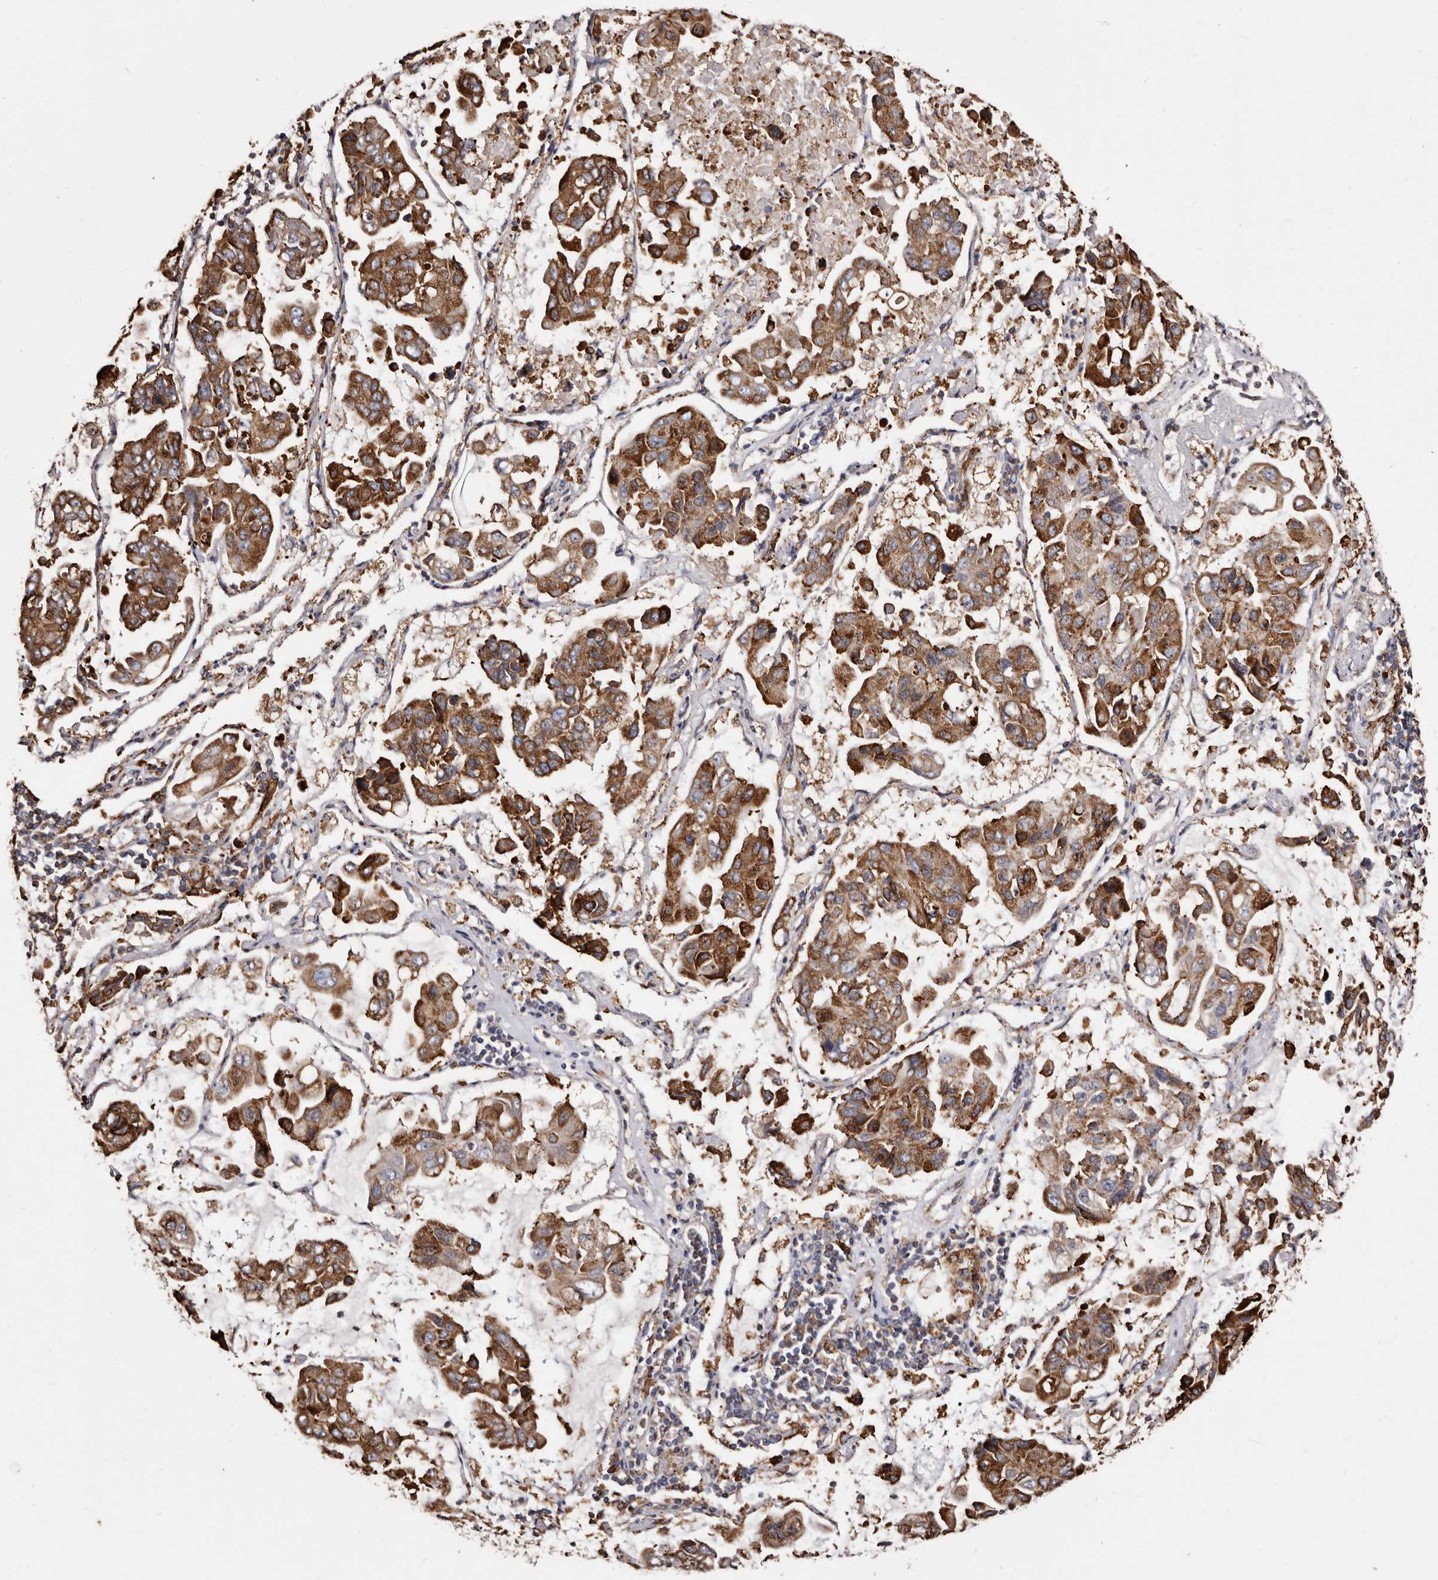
{"staining": {"intensity": "strong", "quantity": ">75%", "location": "cytoplasmic/membranous"}, "tissue": "lung cancer", "cell_type": "Tumor cells", "image_type": "cancer", "snomed": [{"axis": "morphology", "description": "Adenocarcinoma, NOS"}, {"axis": "topography", "description": "Lung"}], "caption": "The photomicrograph demonstrates staining of lung cancer, revealing strong cytoplasmic/membranous protein staining (brown color) within tumor cells.", "gene": "ACBD6", "patient": {"sex": "male", "age": 64}}